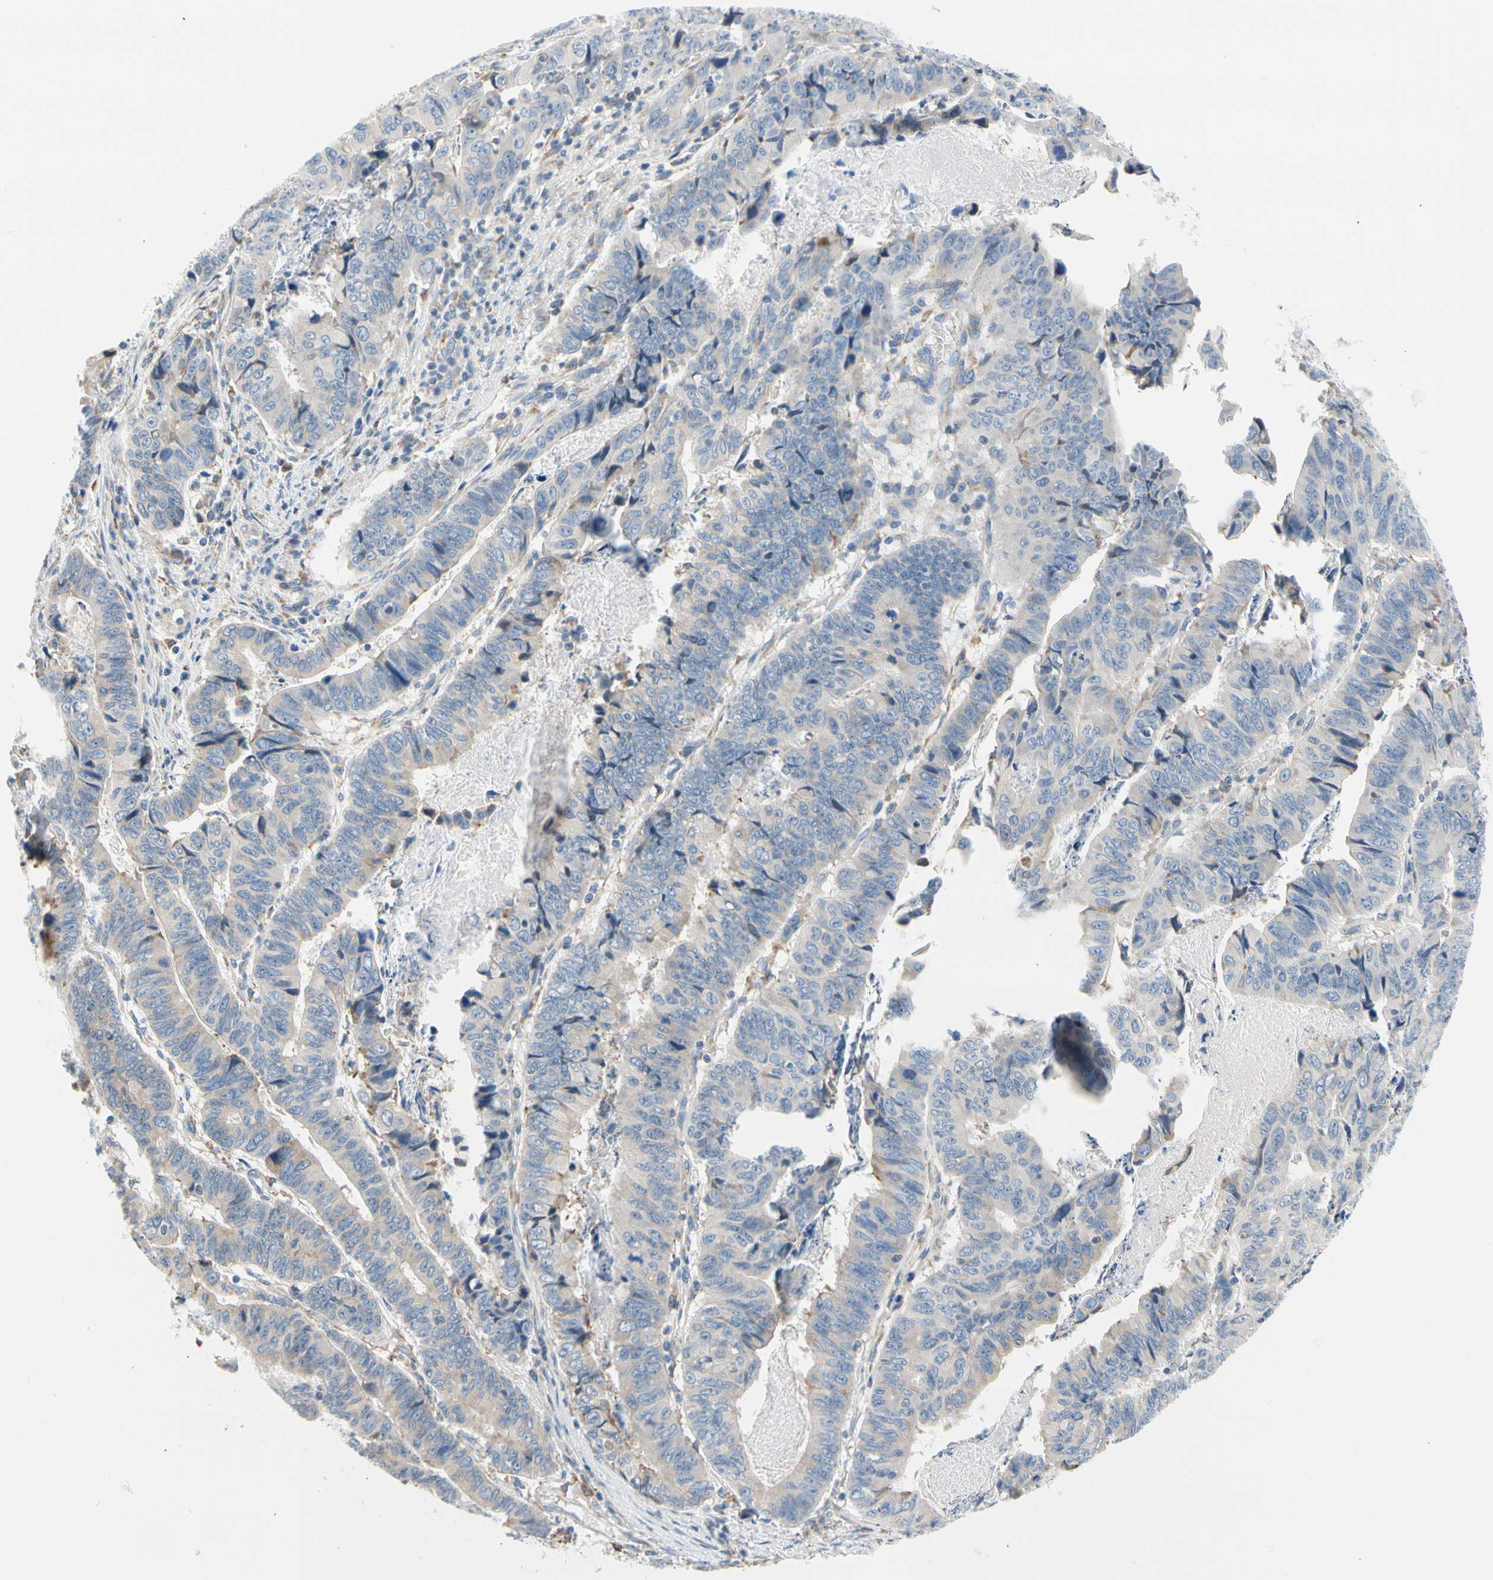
{"staining": {"intensity": "negative", "quantity": "none", "location": "none"}, "tissue": "stomach cancer", "cell_type": "Tumor cells", "image_type": "cancer", "snomed": [{"axis": "morphology", "description": "Adenocarcinoma, NOS"}, {"axis": "topography", "description": "Stomach, lower"}], "caption": "Stomach adenocarcinoma was stained to show a protein in brown. There is no significant positivity in tumor cells.", "gene": "STXBP1", "patient": {"sex": "male", "age": 77}}